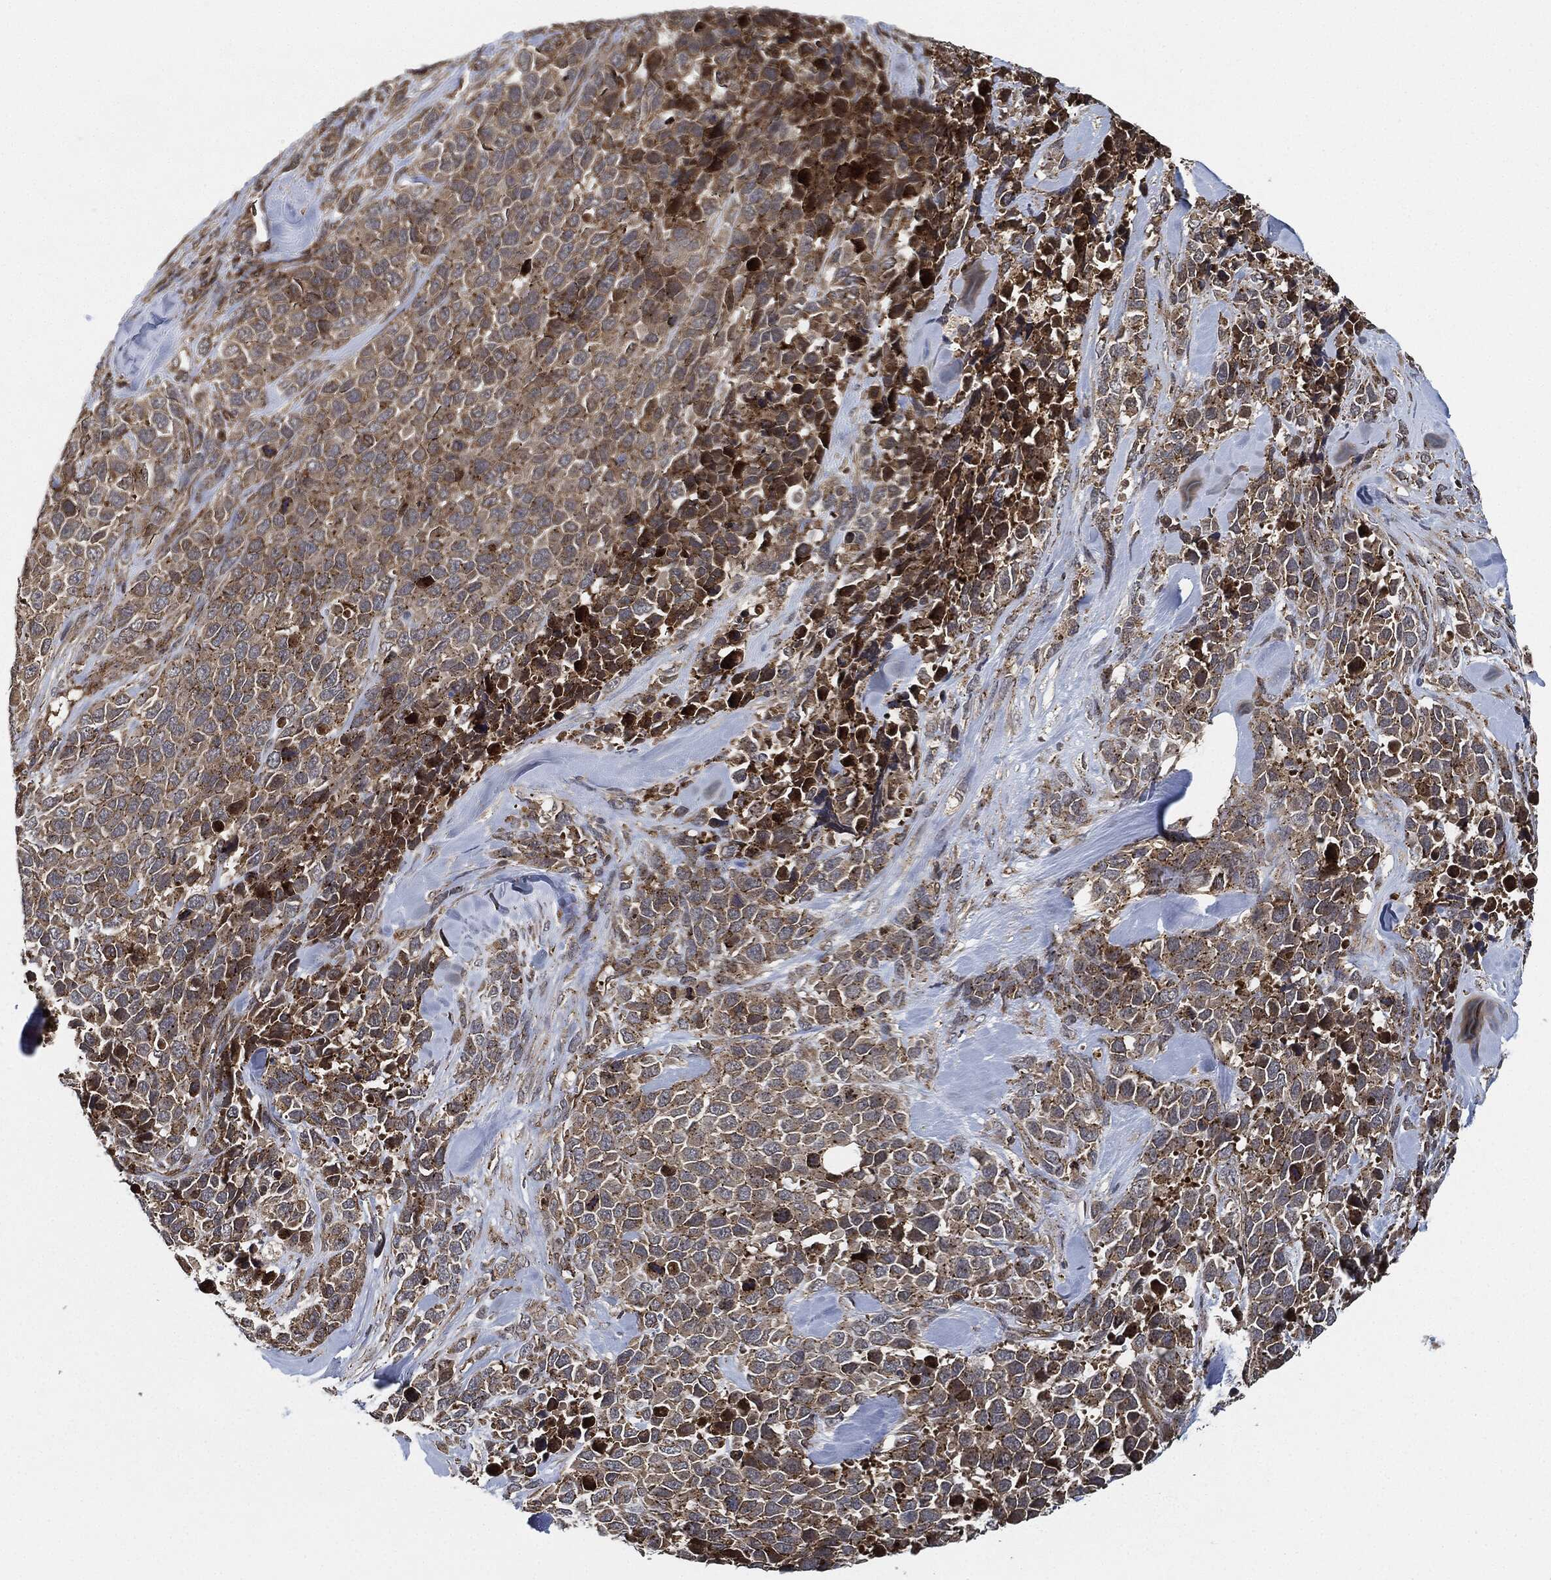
{"staining": {"intensity": "strong", "quantity": "<25%", "location": "cytoplasmic/membranous"}, "tissue": "melanoma", "cell_type": "Tumor cells", "image_type": "cancer", "snomed": [{"axis": "morphology", "description": "Malignant melanoma, Metastatic site"}, {"axis": "topography", "description": "Skin"}], "caption": "Human malignant melanoma (metastatic site) stained for a protein (brown) reveals strong cytoplasmic/membranous positive staining in approximately <25% of tumor cells.", "gene": "MAP3K3", "patient": {"sex": "male", "age": 84}}